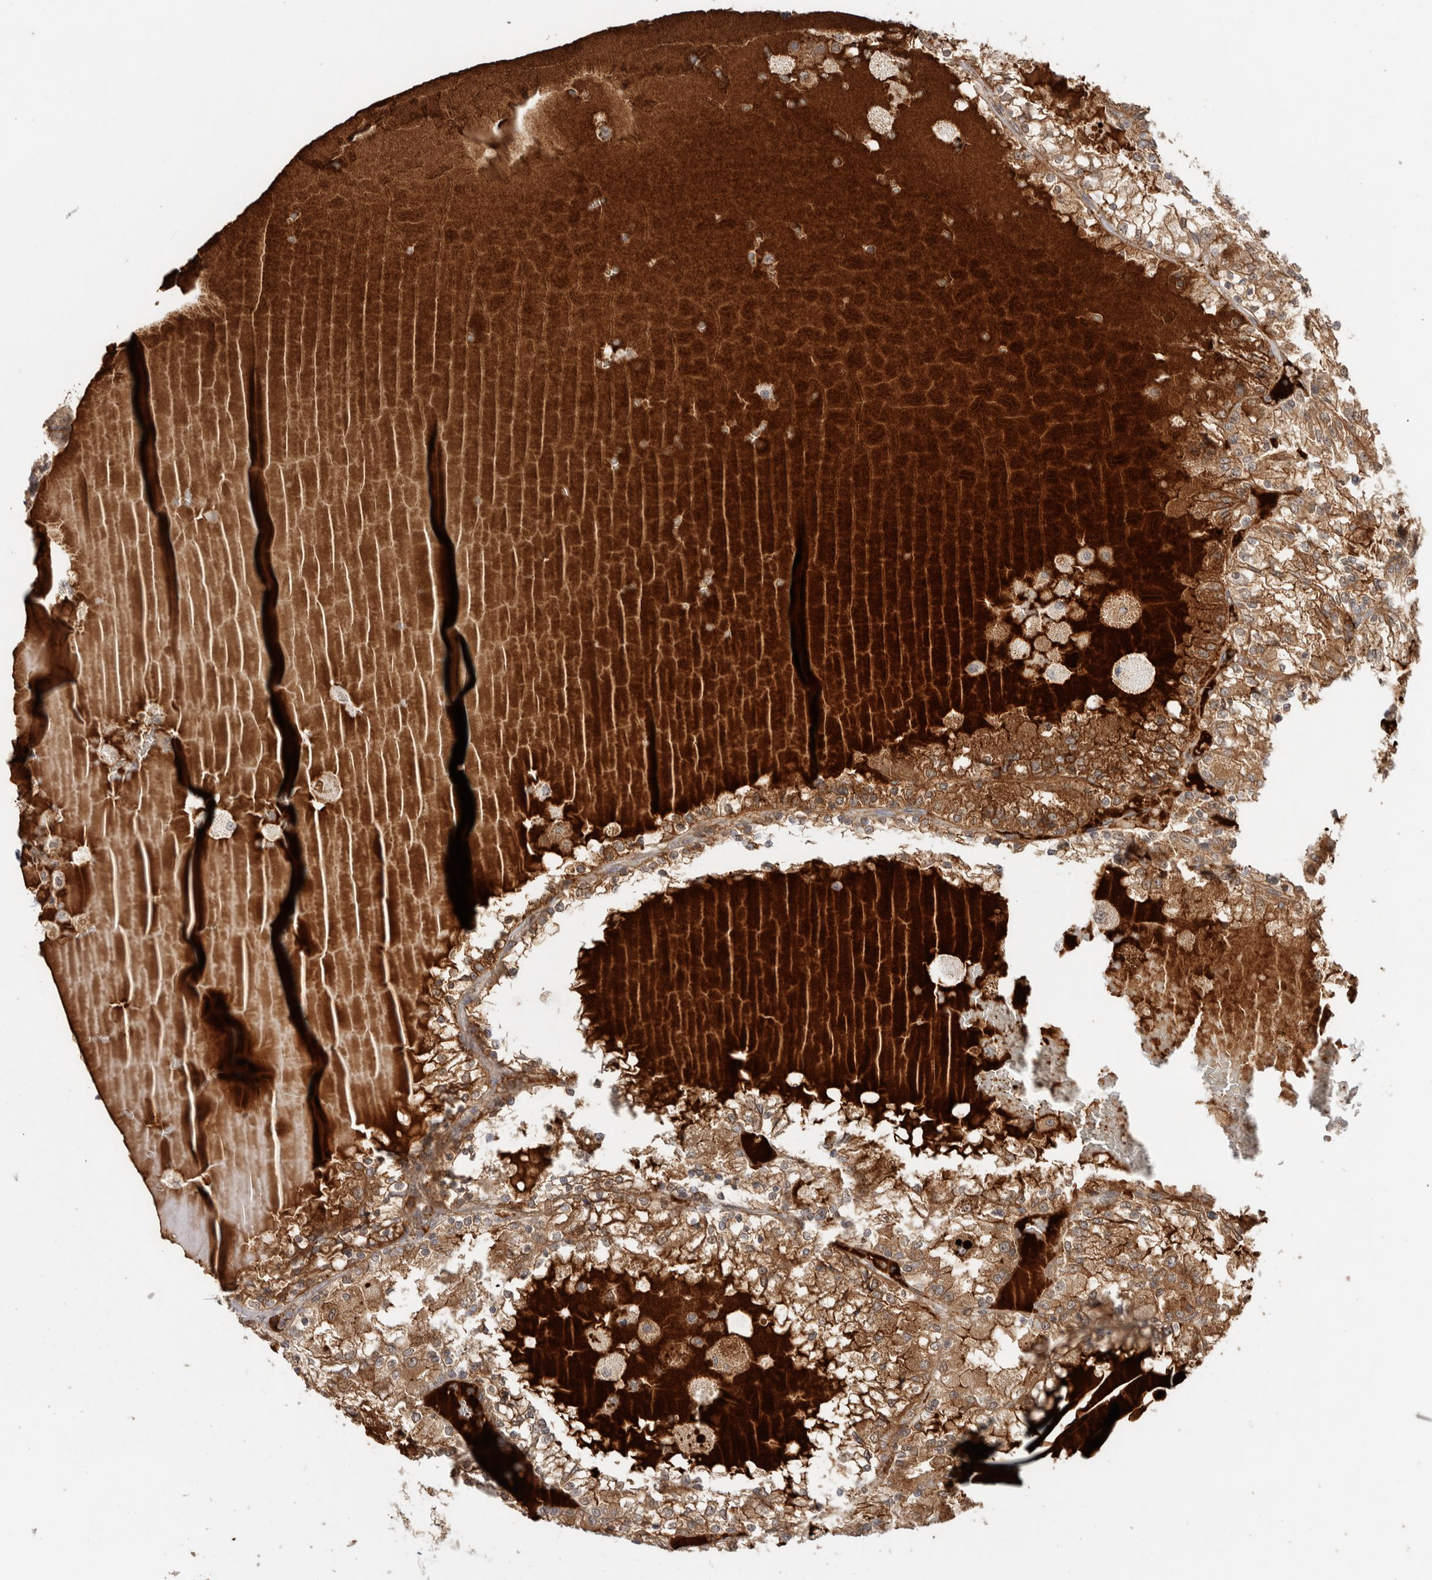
{"staining": {"intensity": "moderate", "quantity": "25%-75%", "location": "cytoplasmic/membranous"}, "tissue": "renal cancer", "cell_type": "Tumor cells", "image_type": "cancer", "snomed": [{"axis": "morphology", "description": "Adenocarcinoma, NOS"}, {"axis": "topography", "description": "Kidney"}], "caption": "This micrograph shows immunohistochemistry staining of adenocarcinoma (renal), with medium moderate cytoplasmic/membranous staining in approximately 25%-75% of tumor cells.", "gene": "FAM3A", "patient": {"sex": "female", "age": 56}}